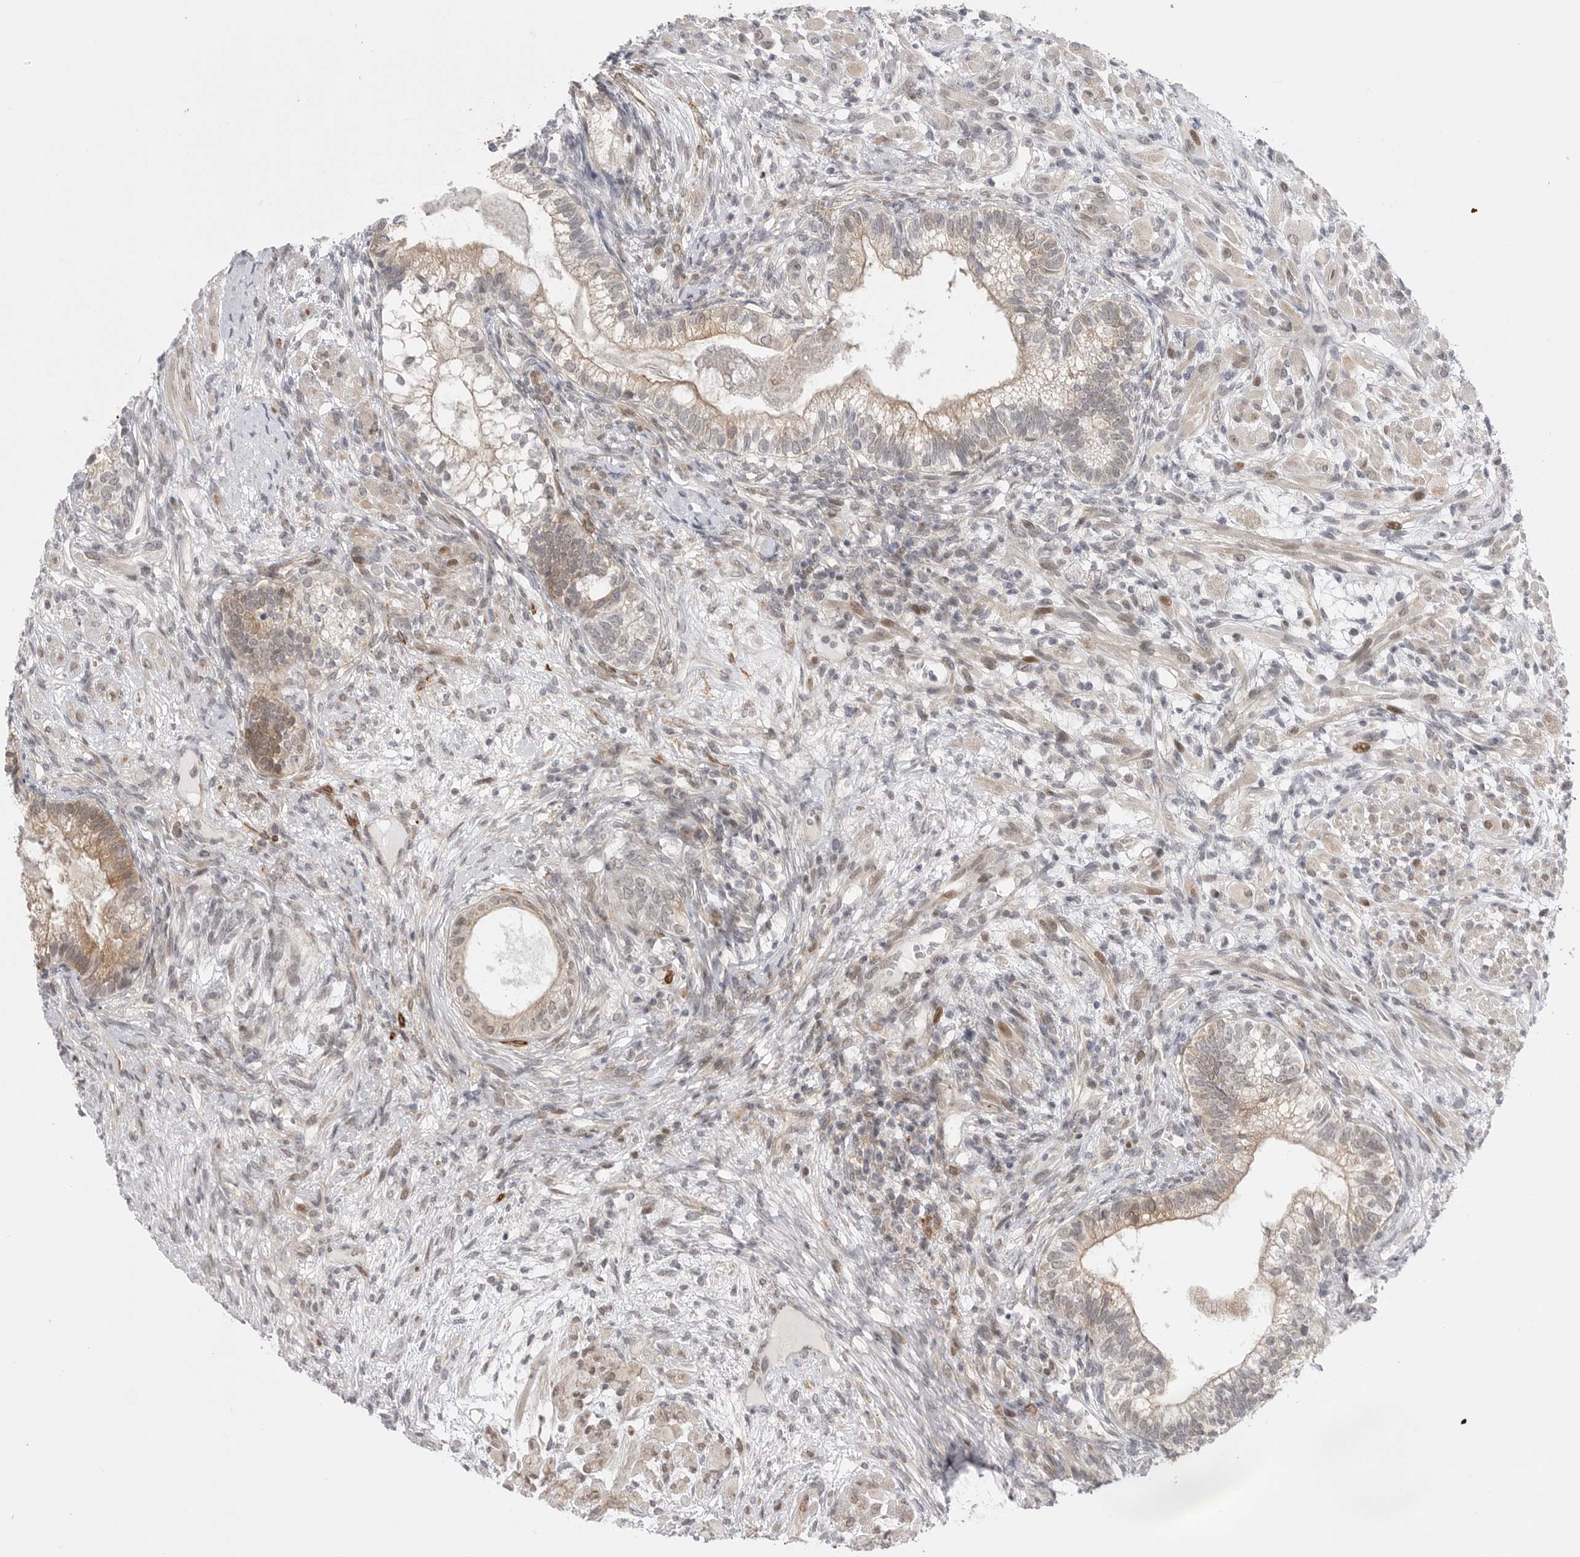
{"staining": {"intensity": "moderate", "quantity": "25%-75%", "location": "cytoplasmic/membranous"}, "tissue": "testis cancer", "cell_type": "Tumor cells", "image_type": "cancer", "snomed": [{"axis": "morphology", "description": "Seminoma, NOS"}, {"axis": "morphology", "description": "Carcinoma, Embryonal, NOS"}, {"axis": "topography", "description": "Testis"}], "caption": "Human embryonal carcinoma (testis) stained with a brown dye exhibits moderate cytoplasmic/membranous positive staining in approximately 25%-75% of tumor cells.", "gene": "GGT6", "patient": {"sex": "male", "age": 28}}